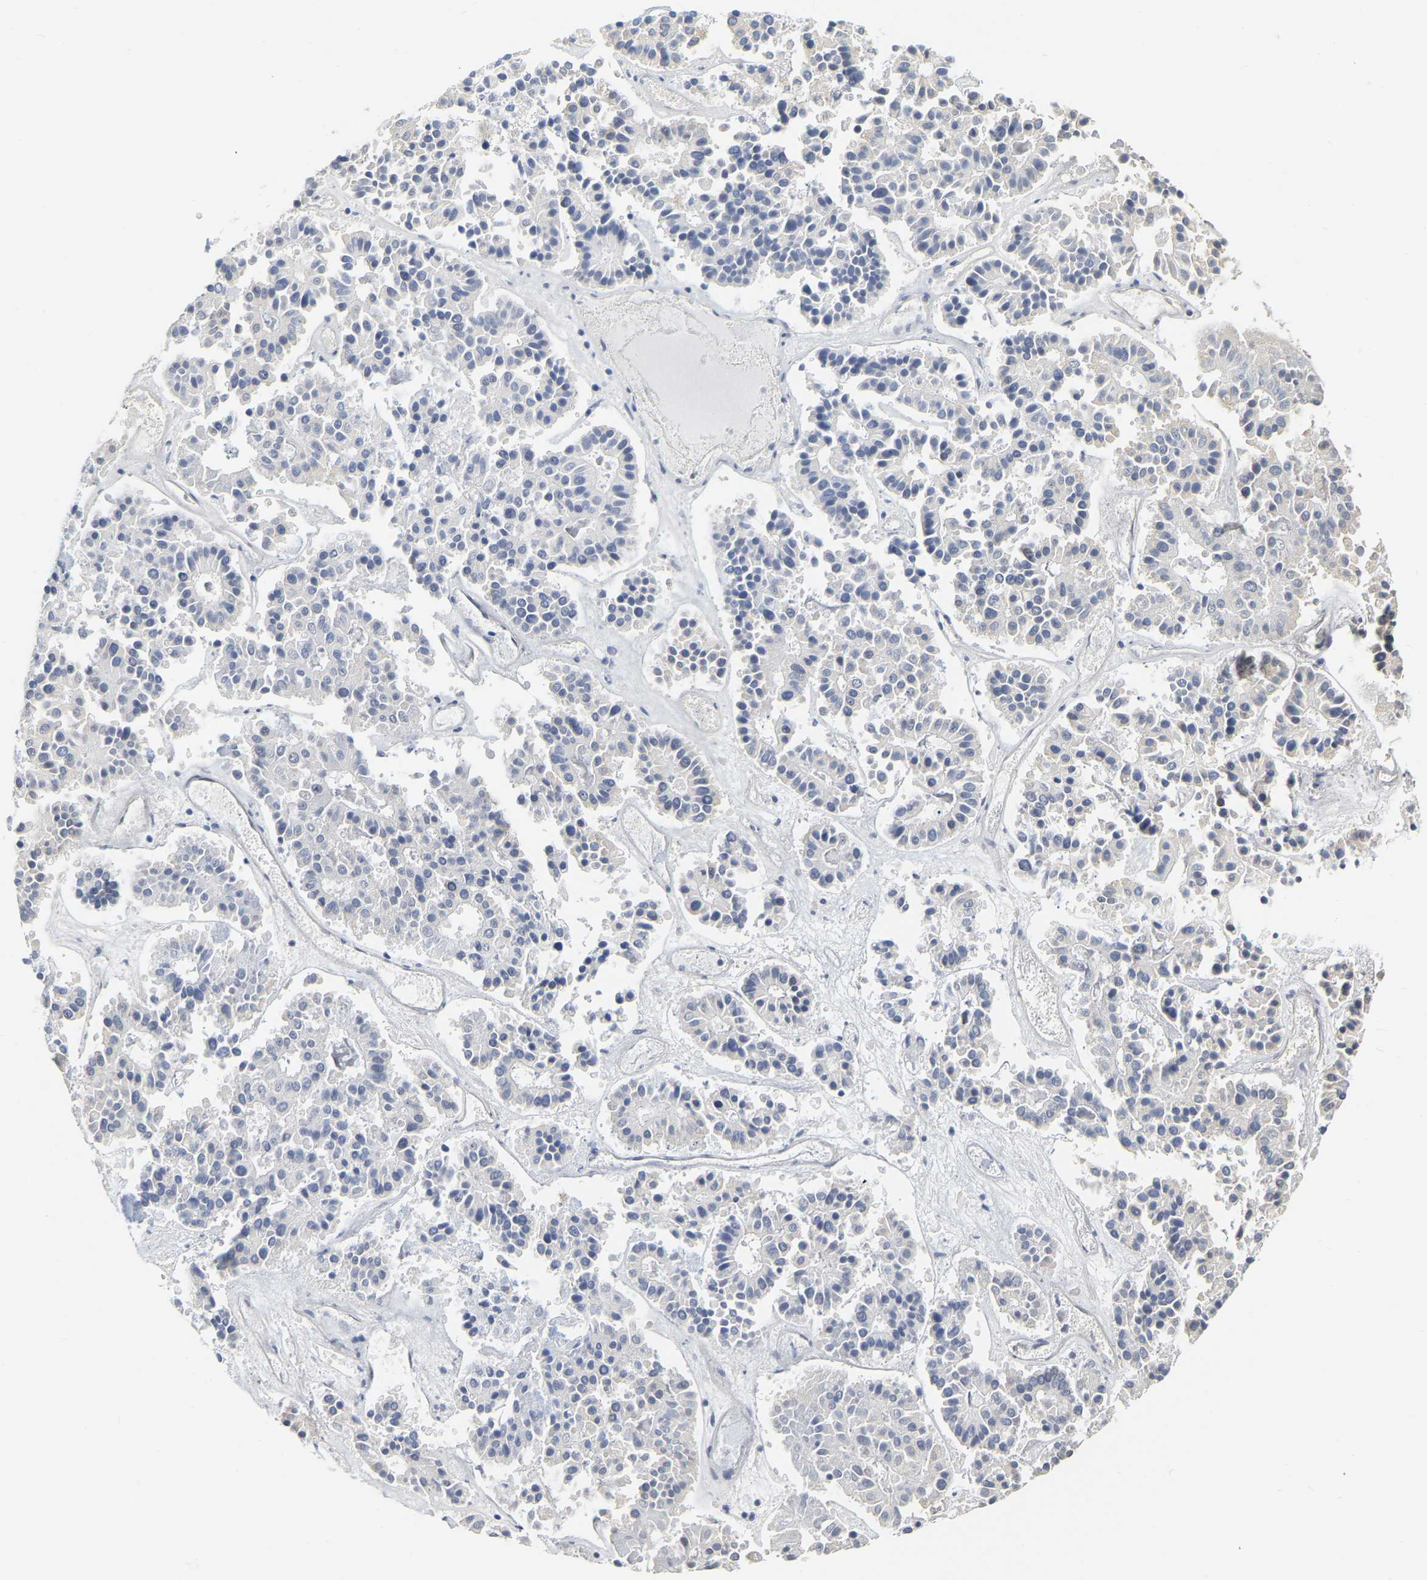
{"staining": {"intensity": "negative", "quantity": "none", "location": "none"}, "tissue": "pancreatic cancer", "cell_type": "Tumor cells", "image_type": "cancer", "snomed": [{"axis": "morphology", "description": "Adenocarcinoma, NOS"}, {"axis": "topography", "description": "Pancreas"}], "caption": "Histopathology image shows no significant protein positivity in tumor cells of pancreatic adenocarcinoma.", "gene": "GNAS", "patient": {"sex": "male", "age": 50}}